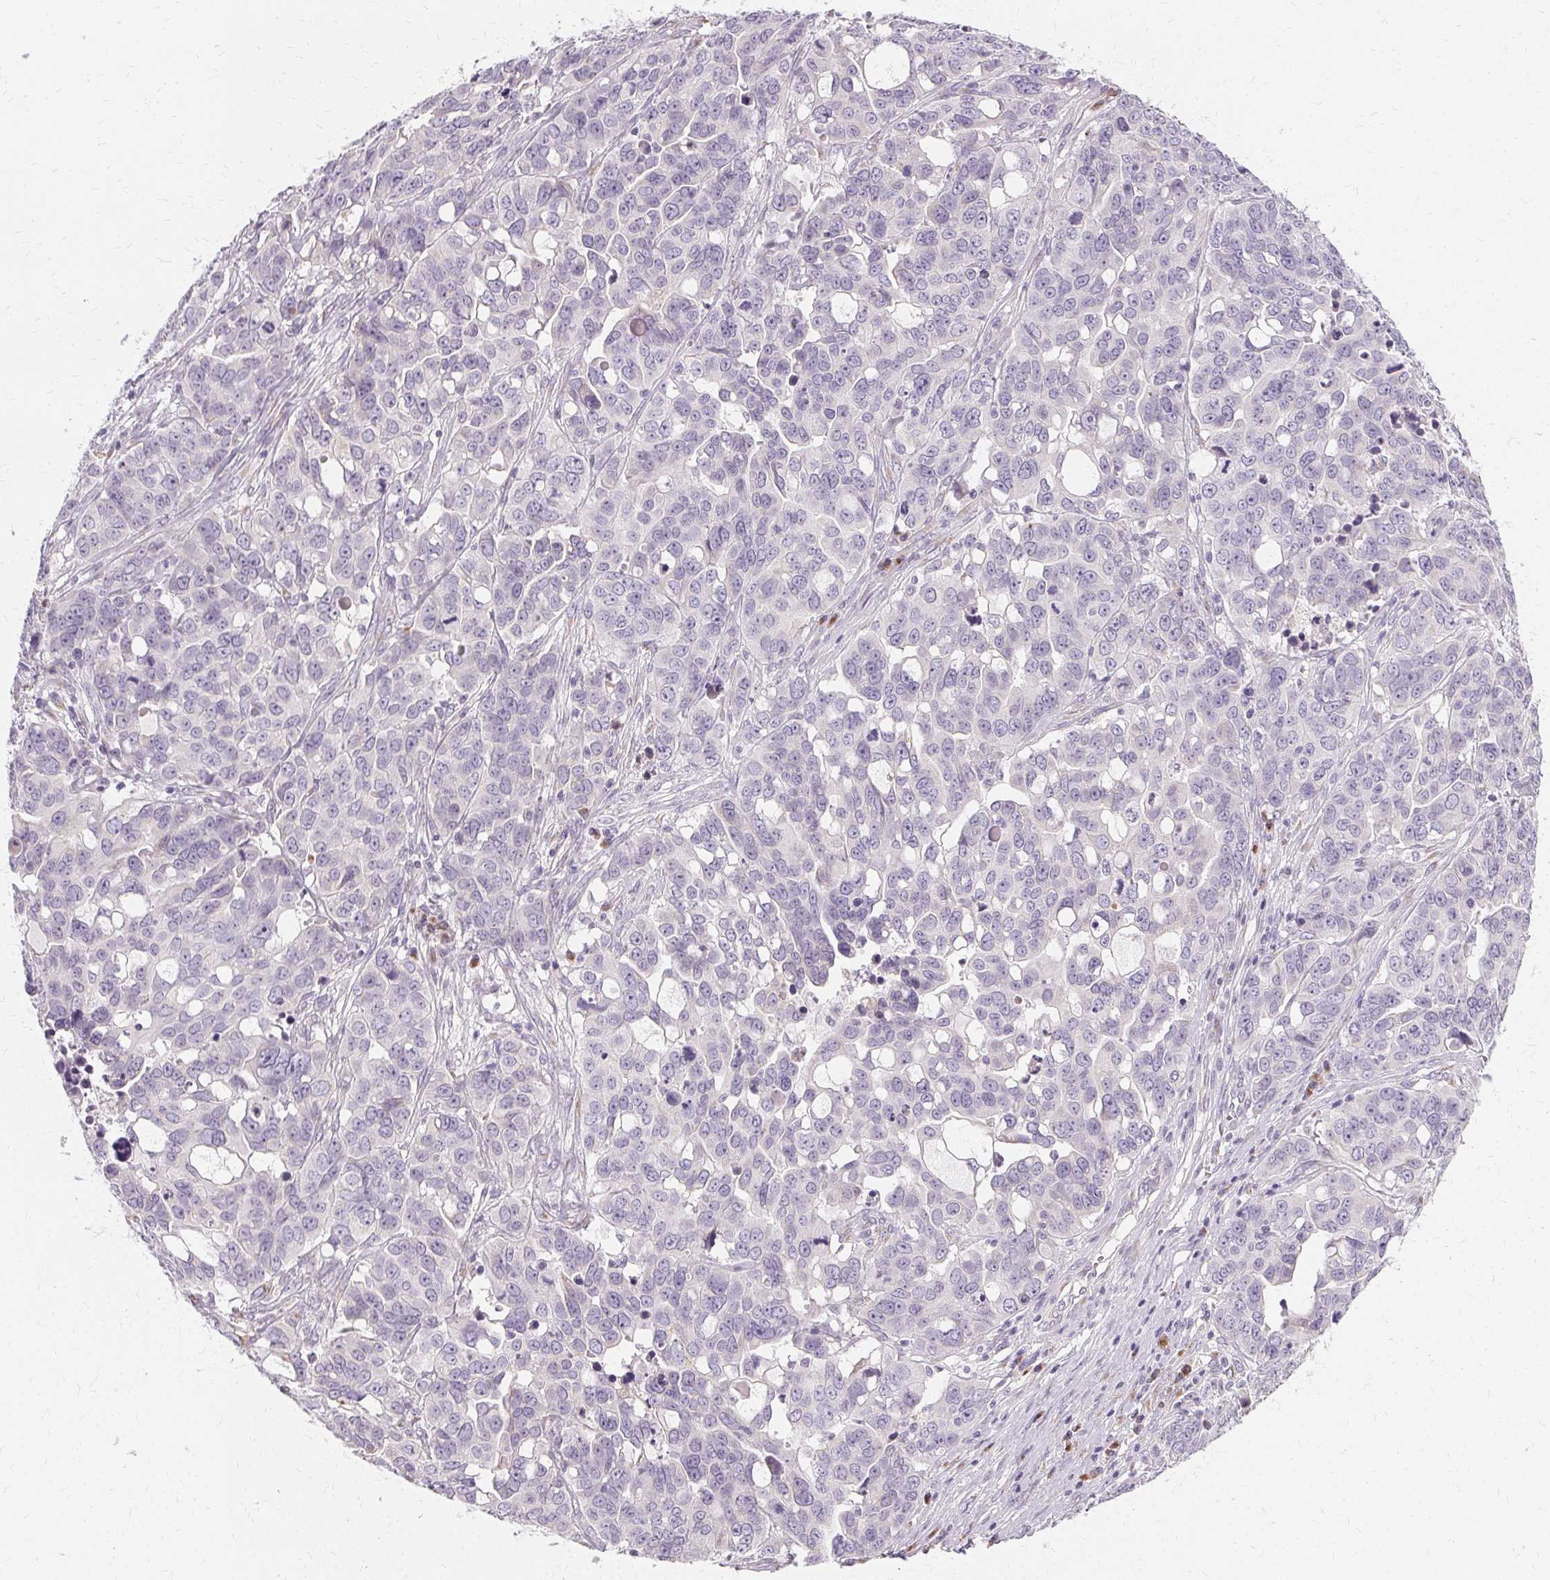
{"staining": {"intensity": "negative", "quantity": "none", "location": "none"}, "tissue": "ovarian cancer", "cell_type": "Tumor cells", "image_type": "cancer", "snomed": [{"axis": "morphology", "description": "Carcinoma, endometroid"}, {"axis": "topography", "description": "Ovary"}], "caption": "High power microscopy histopathology image of an IHC histopathology image of ovarian cancer (endometroid carcinoma), revealing no significant positivity in tumor cells. (Brightfield microscopy of DAB (3,3'-diaminobenzidine) immunohistochemistry (IHC) at high magnification).", "gene": "FCRL3", "patient": {"sex": "female", "age": 78}}